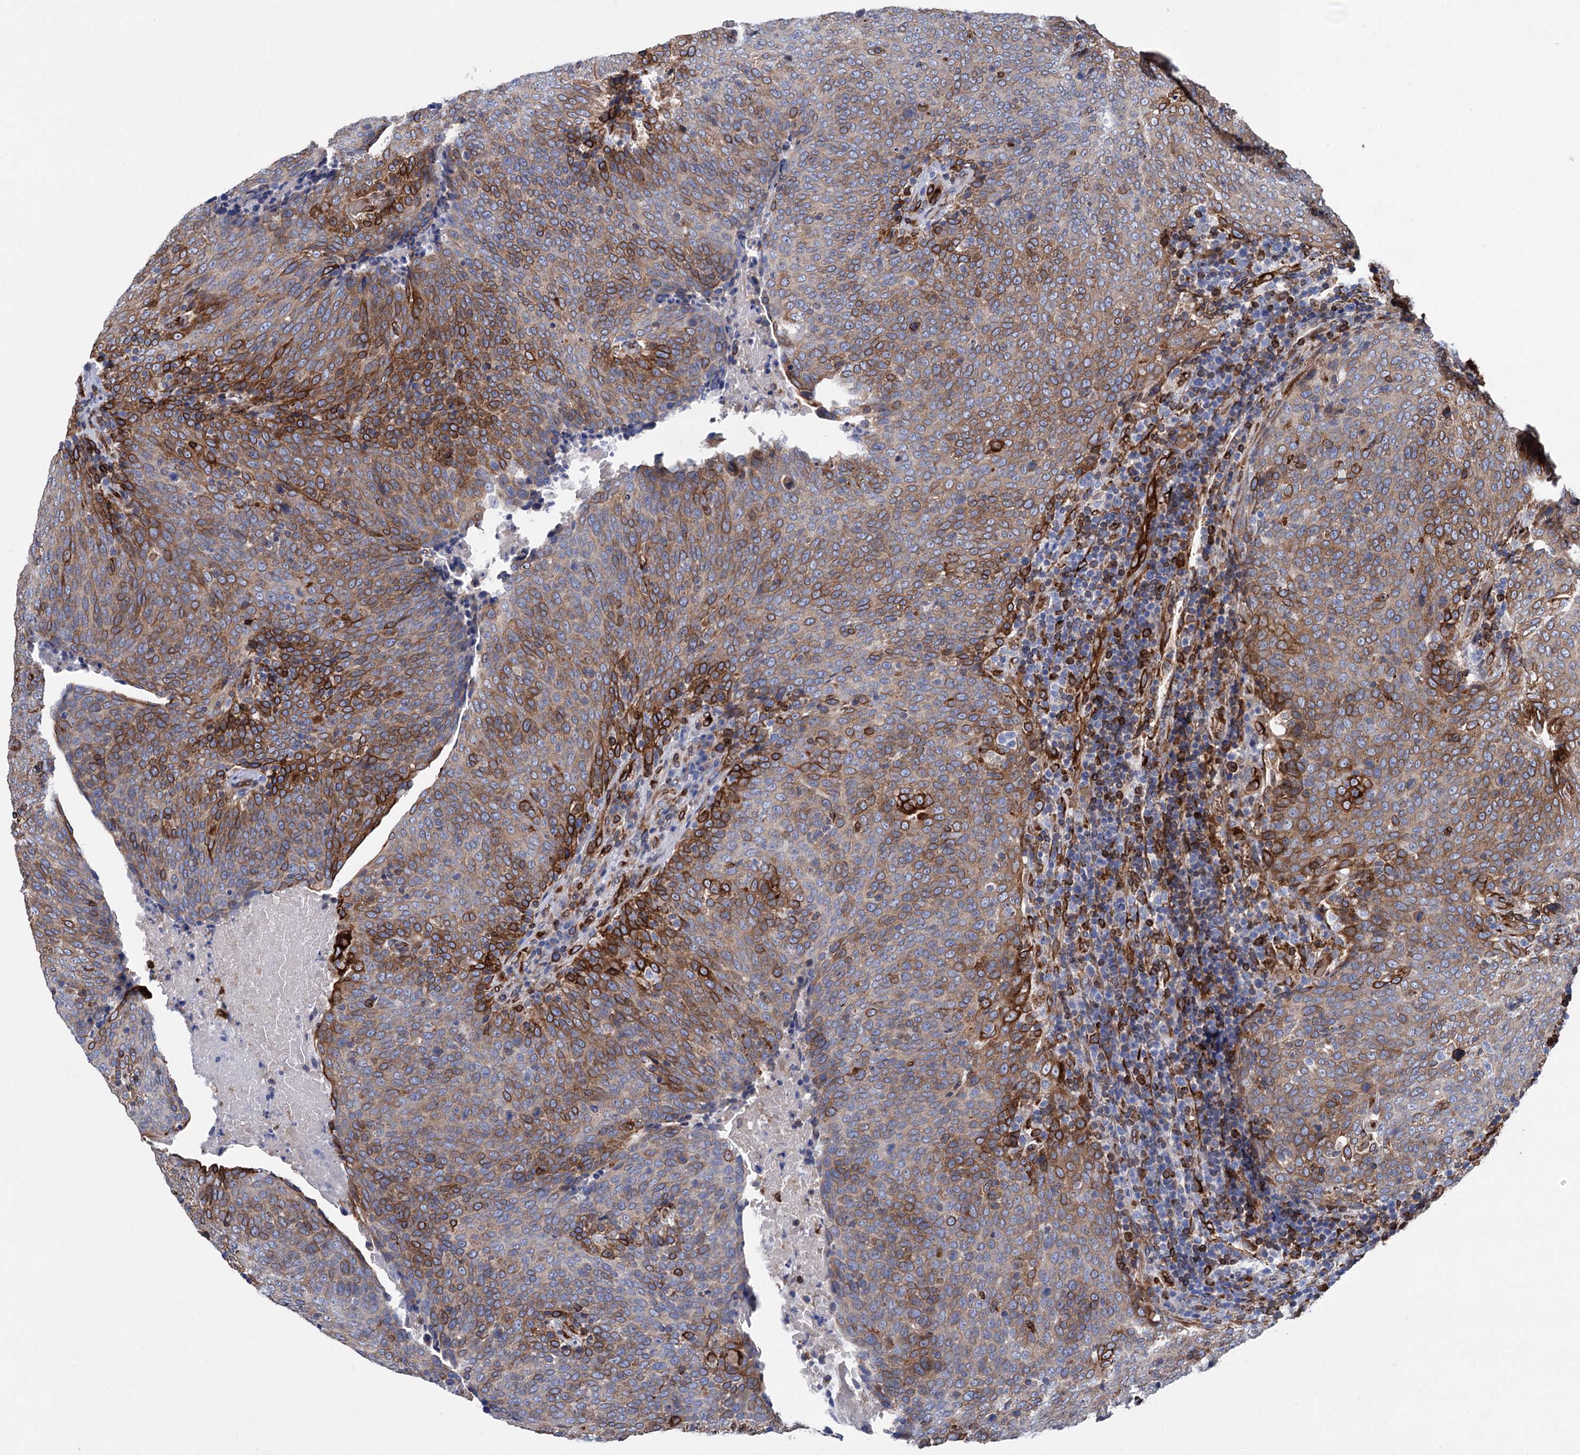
{"staining": {"intensity": "strong", "quantity": "25%-75%", "location": "cytoplasmic/membranous"}, "tissue": "head and neck cancer", "cell_type": "Tumor cells", "image_type": "cancer", "snomed": [{"axis": "morphology", "description": "Squamous cell carcinoma, NOS"}, {"axis": "morphology", "description": "Squamous cell carcinoma, metastatic, NOS"}, {"axis": "topography", "description": "Lymph node"}, {"axis": "topography", "description": "Head-Neck"}], "caption": "Human head and neck cancer stained for a protein (brown) exhibits strong cytoplasmic/membranous positive positivity in approximately 25%-75% of tumor cells.", "gene": "STING1", "patient": {"sex": "male", "age": 62}}